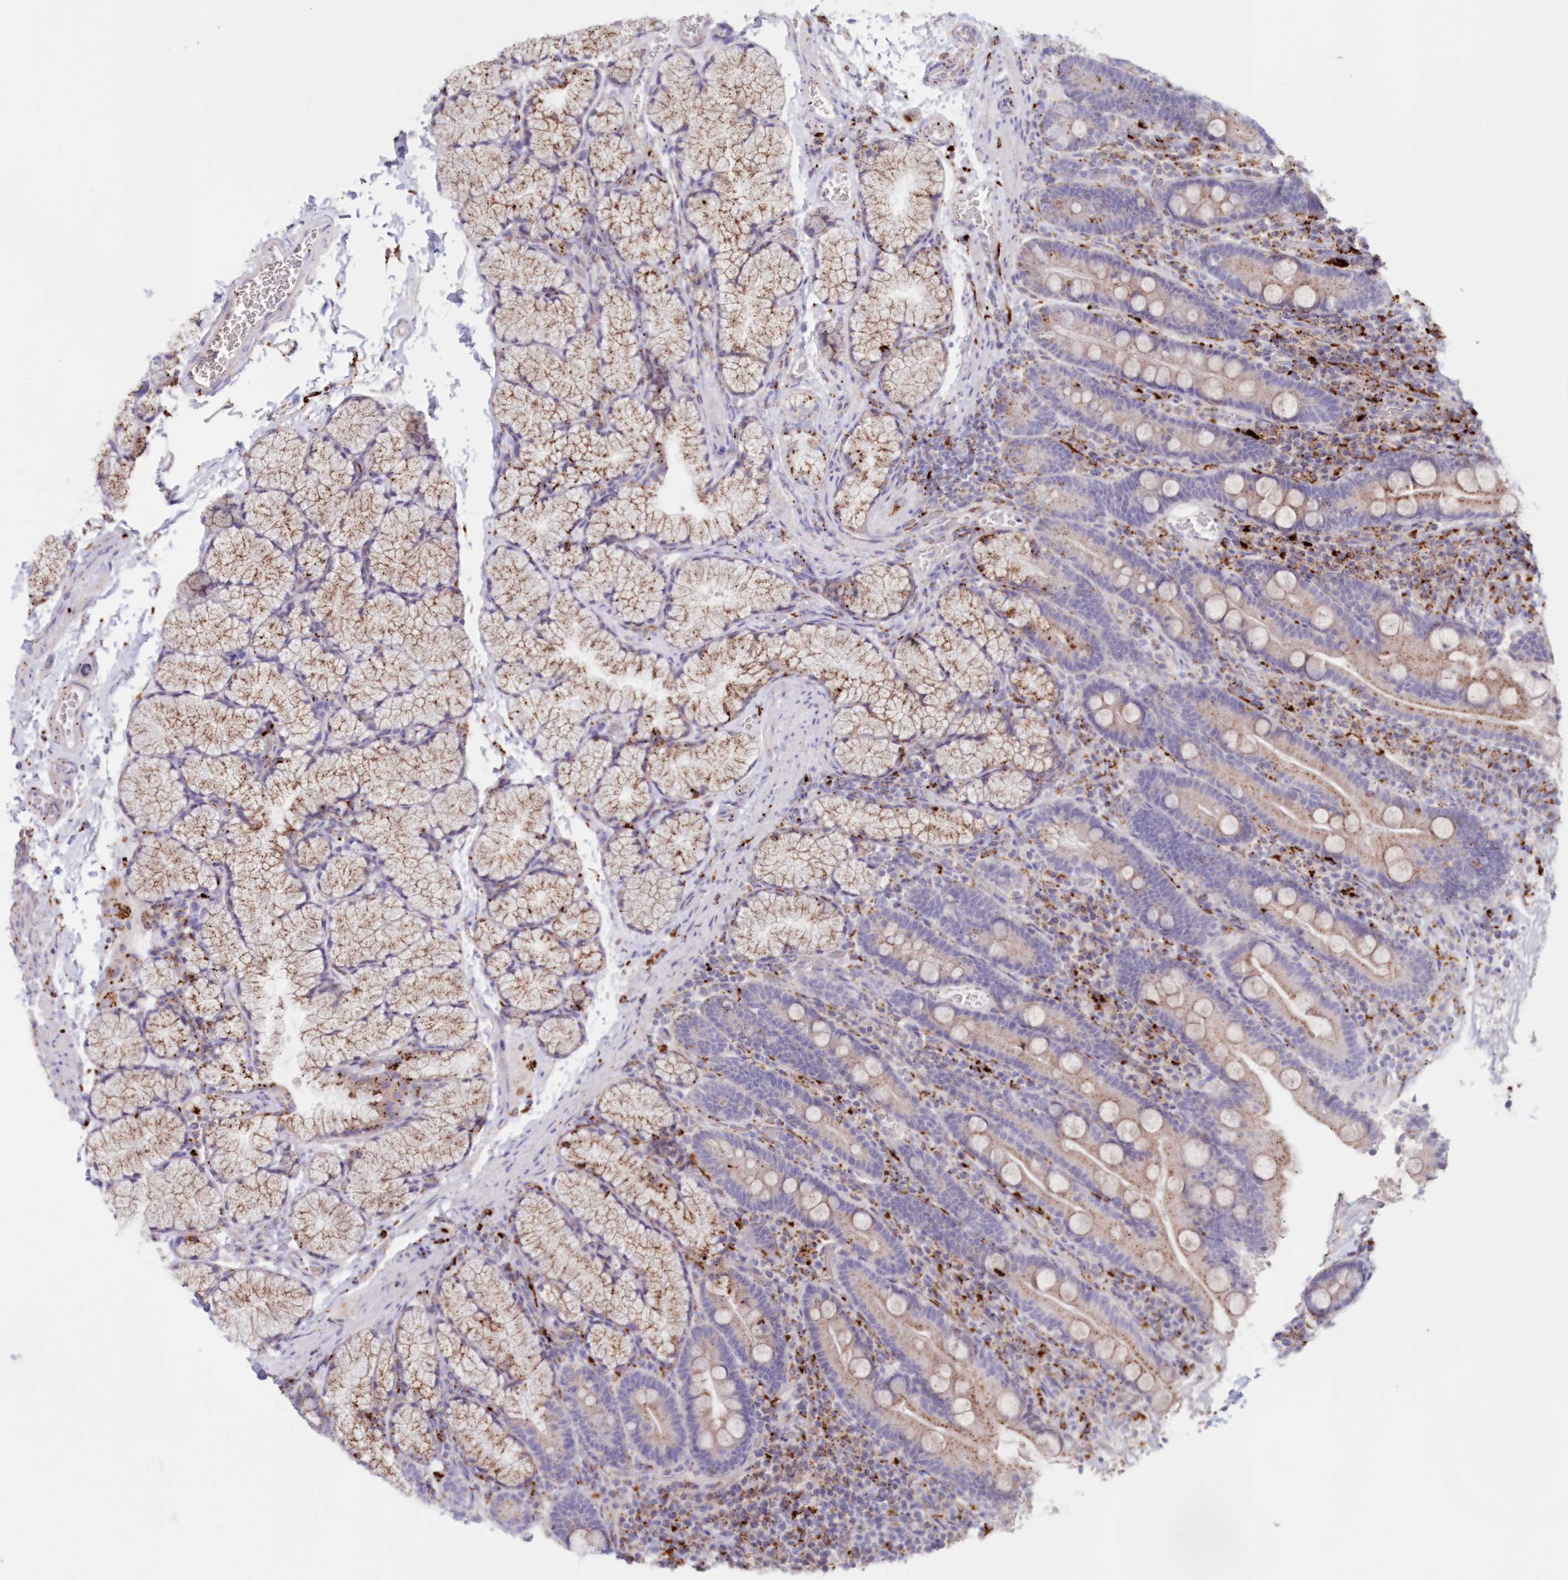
{"staining": {"intensity": "strong", "quantity": "25%-75%", "location": "cytoplasmic/membranous"}, "tissue": "duodenum", "cell_type": "Glandular cells", "image_type": "normal", "snomed": [{"axis": "morphology", "description": "Normal tissue, NOS"}, {"axis": "topography", "description": "Duodenum"}], "caption": "Protein staining shows strong cytoplasmic/membranous staining in about 25%-75% of glandular cells in benign duodenum.", "gene": "TPP1", "patient": {"sex": "male", "age": 35}}